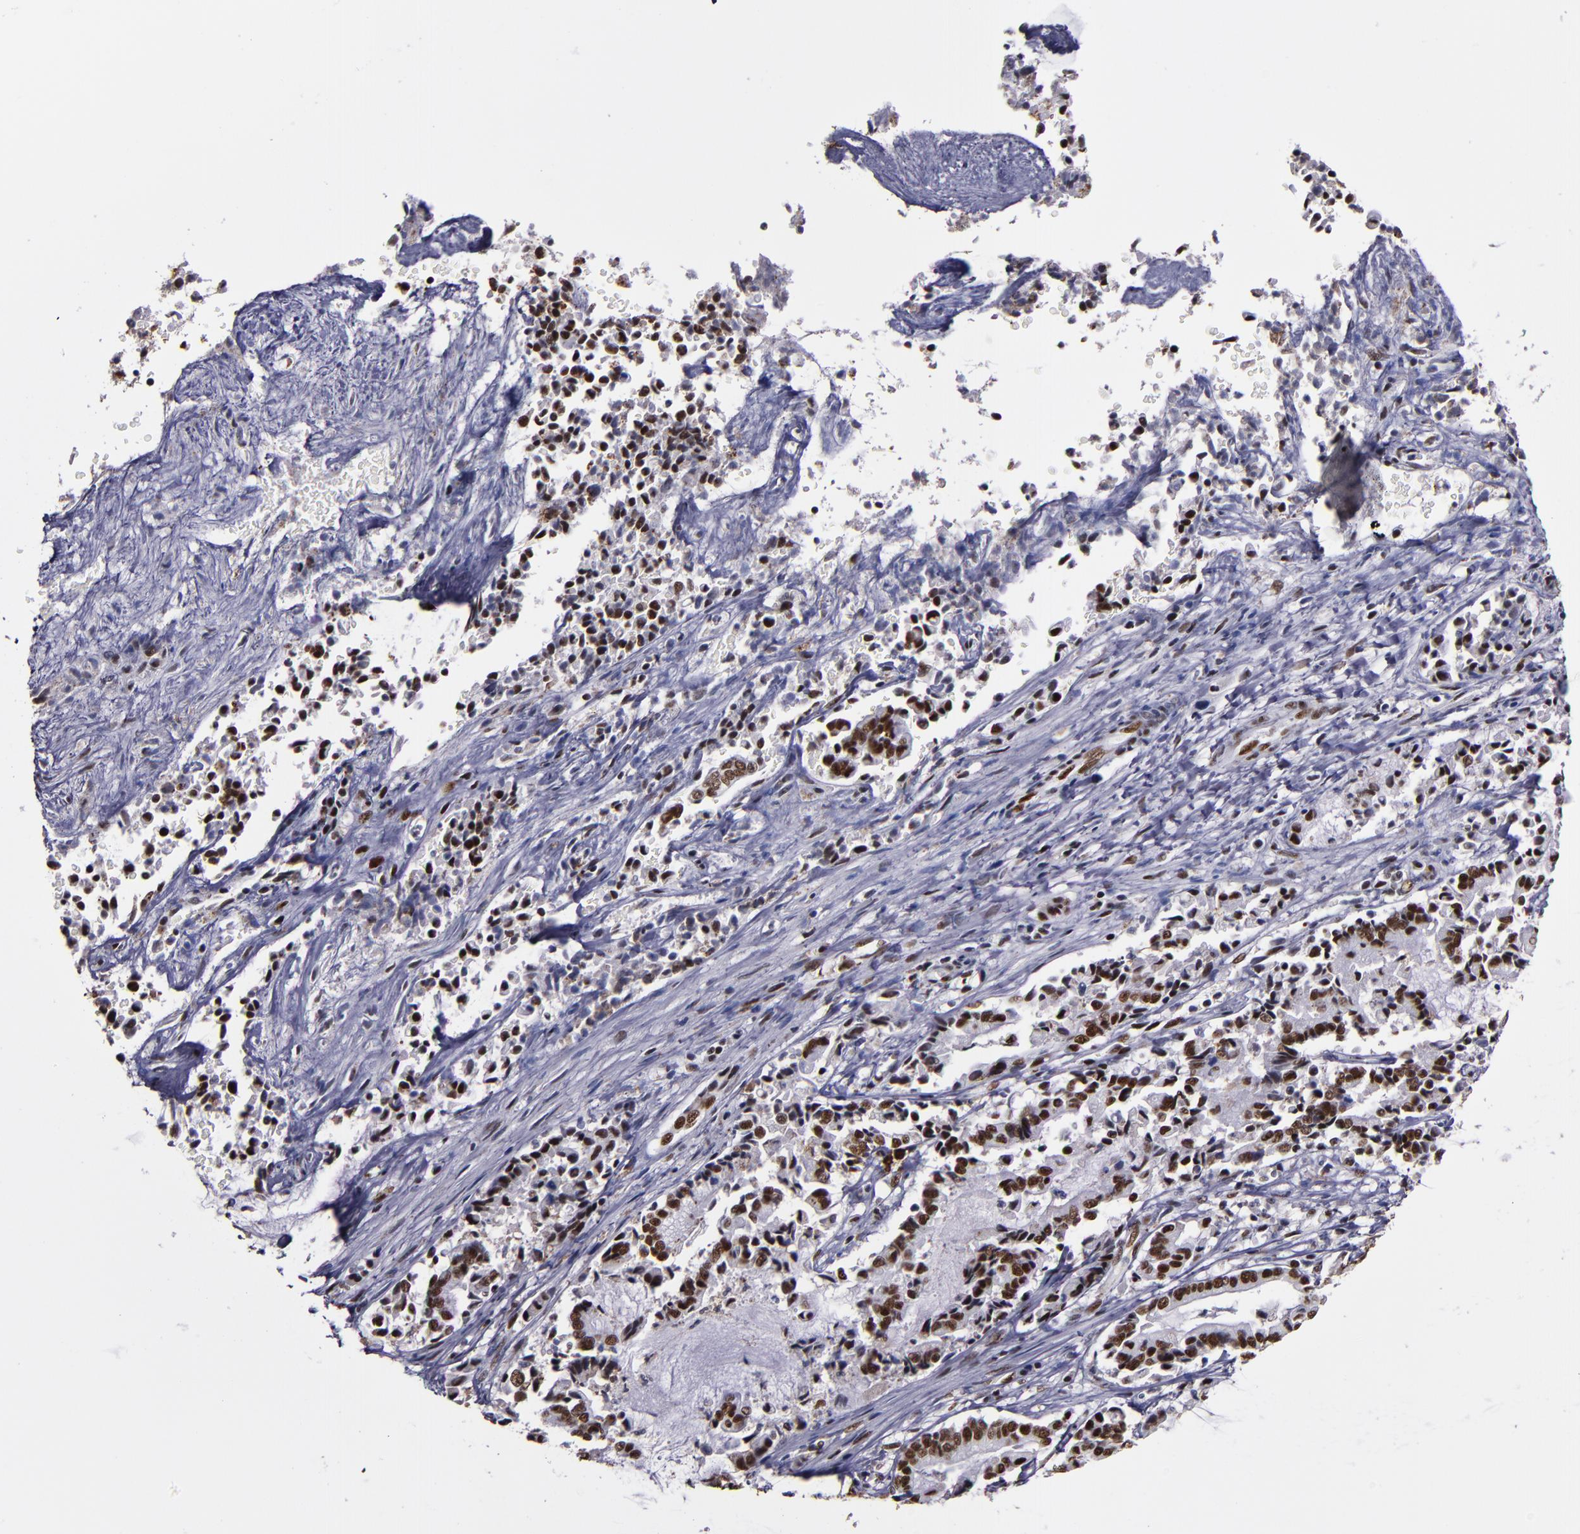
{"staining": {"intensity": "strong", "quantity": ">75%", "location": "nuclear"}, "tissue": "liver cancer", "cell_type": "Tumor cells", "image_type": "cancer", "snomed": [{"axis": "morphology", "description": "Cholangiocarcinoma"}, {"axis": "topography", "description": "Liver"}], "caption": "Liver cancer (cholangiocarcinoma) stained with a protein marker exhibits strong staining in tumor cells.", "gene": "PPP4R3A", "patient": {"sex": "male", "age": 57}}